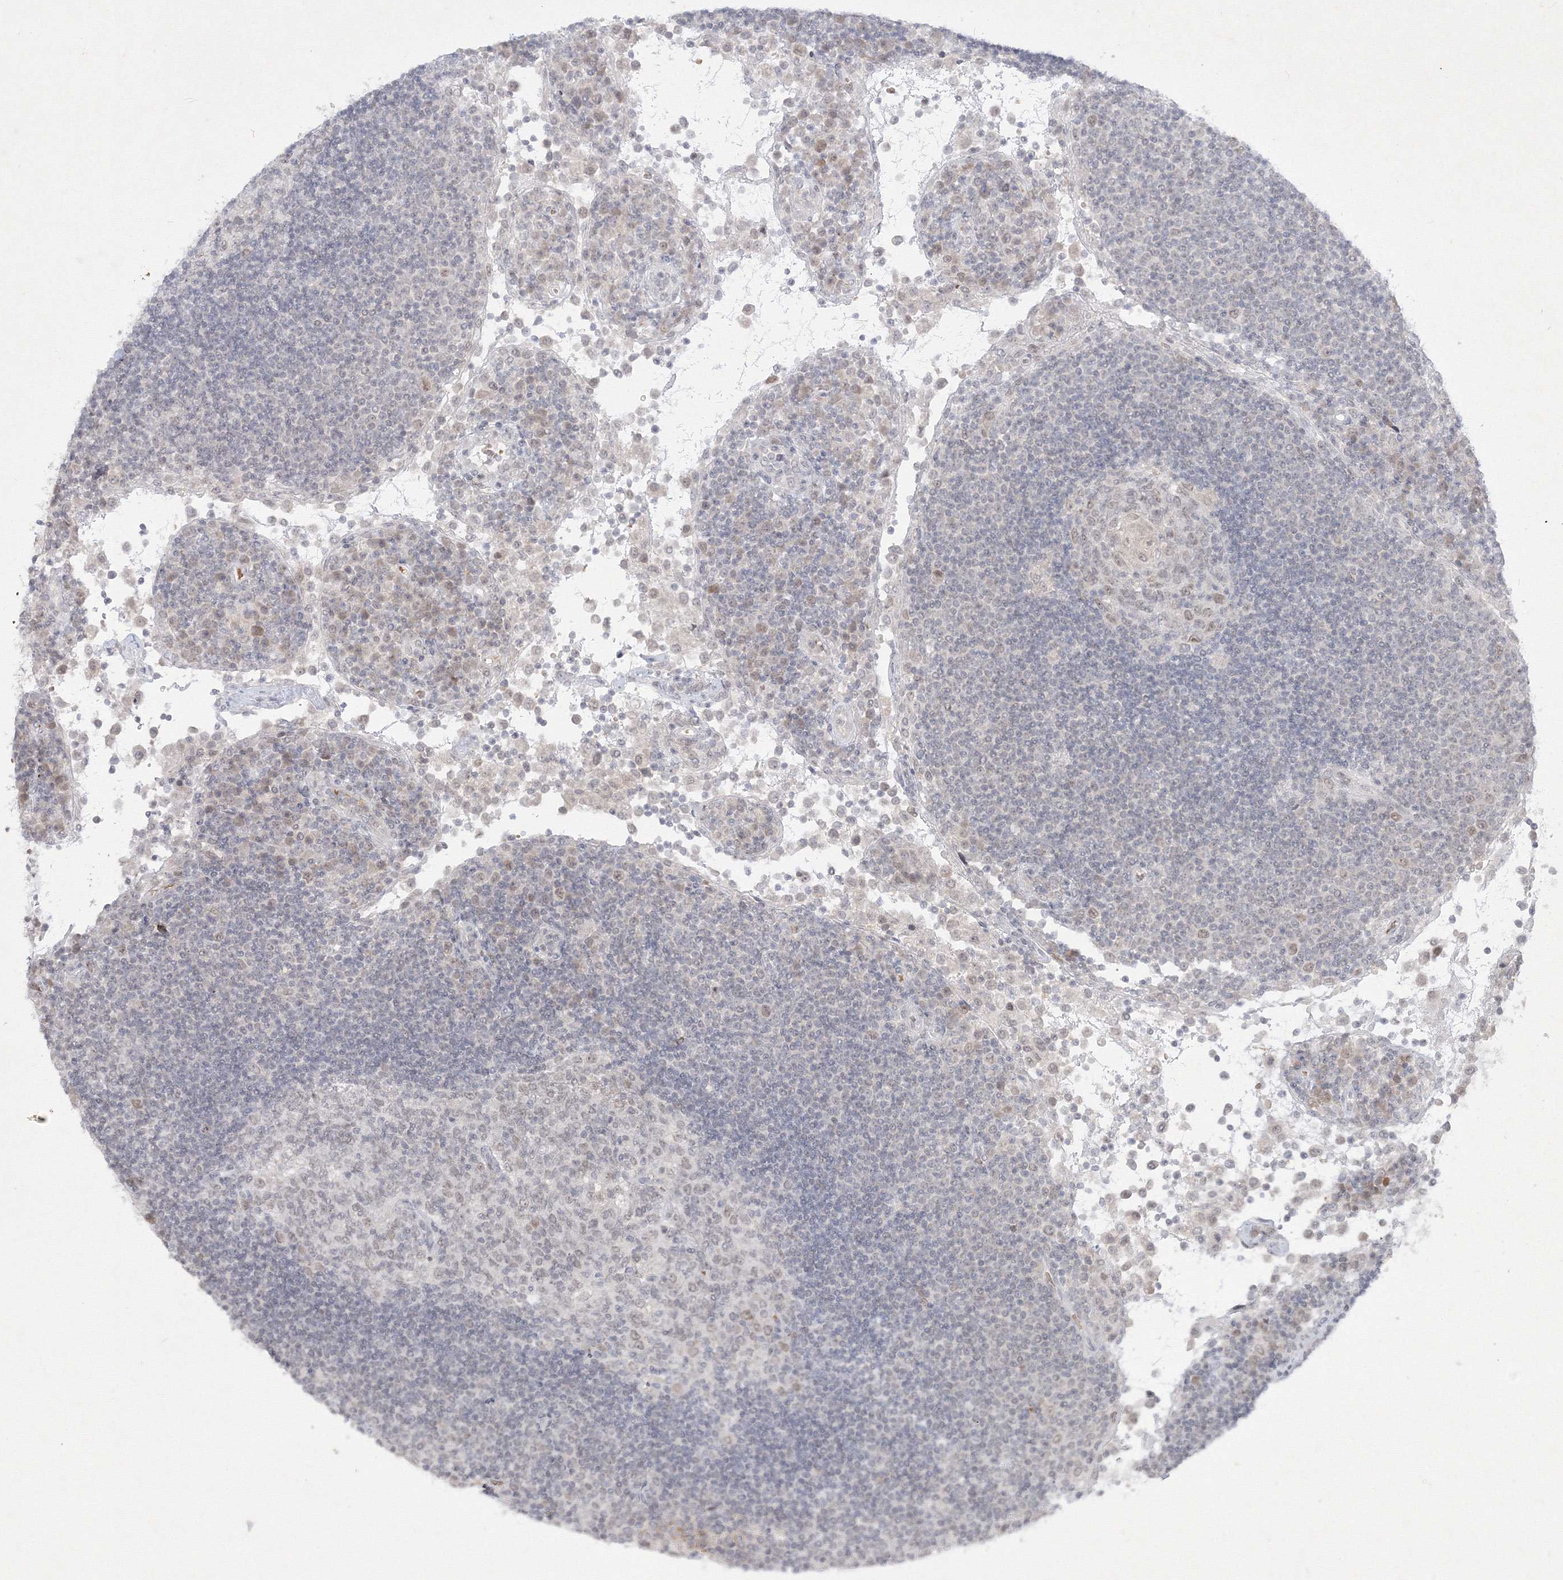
{"staining": {"intensity": "weak", "quantity": "<25%", "location": "nuclear"}, "tissue": "lymph node", "cell_type": "Germinal center cells", "image_type": "normal", "snomed": [{"axis": "morphology", "description": "Normal tissue, NOS"}, {"axis": "topography", "description": "Lymph node"}], "caption": "DAB (3,3'-diaminobenzidine) immunohistochemical staining of normal lymph node displays no significant positivity in germinal center cells.", "gene": "NXPE3", "patient": {"sex": "female", "age": 53}}